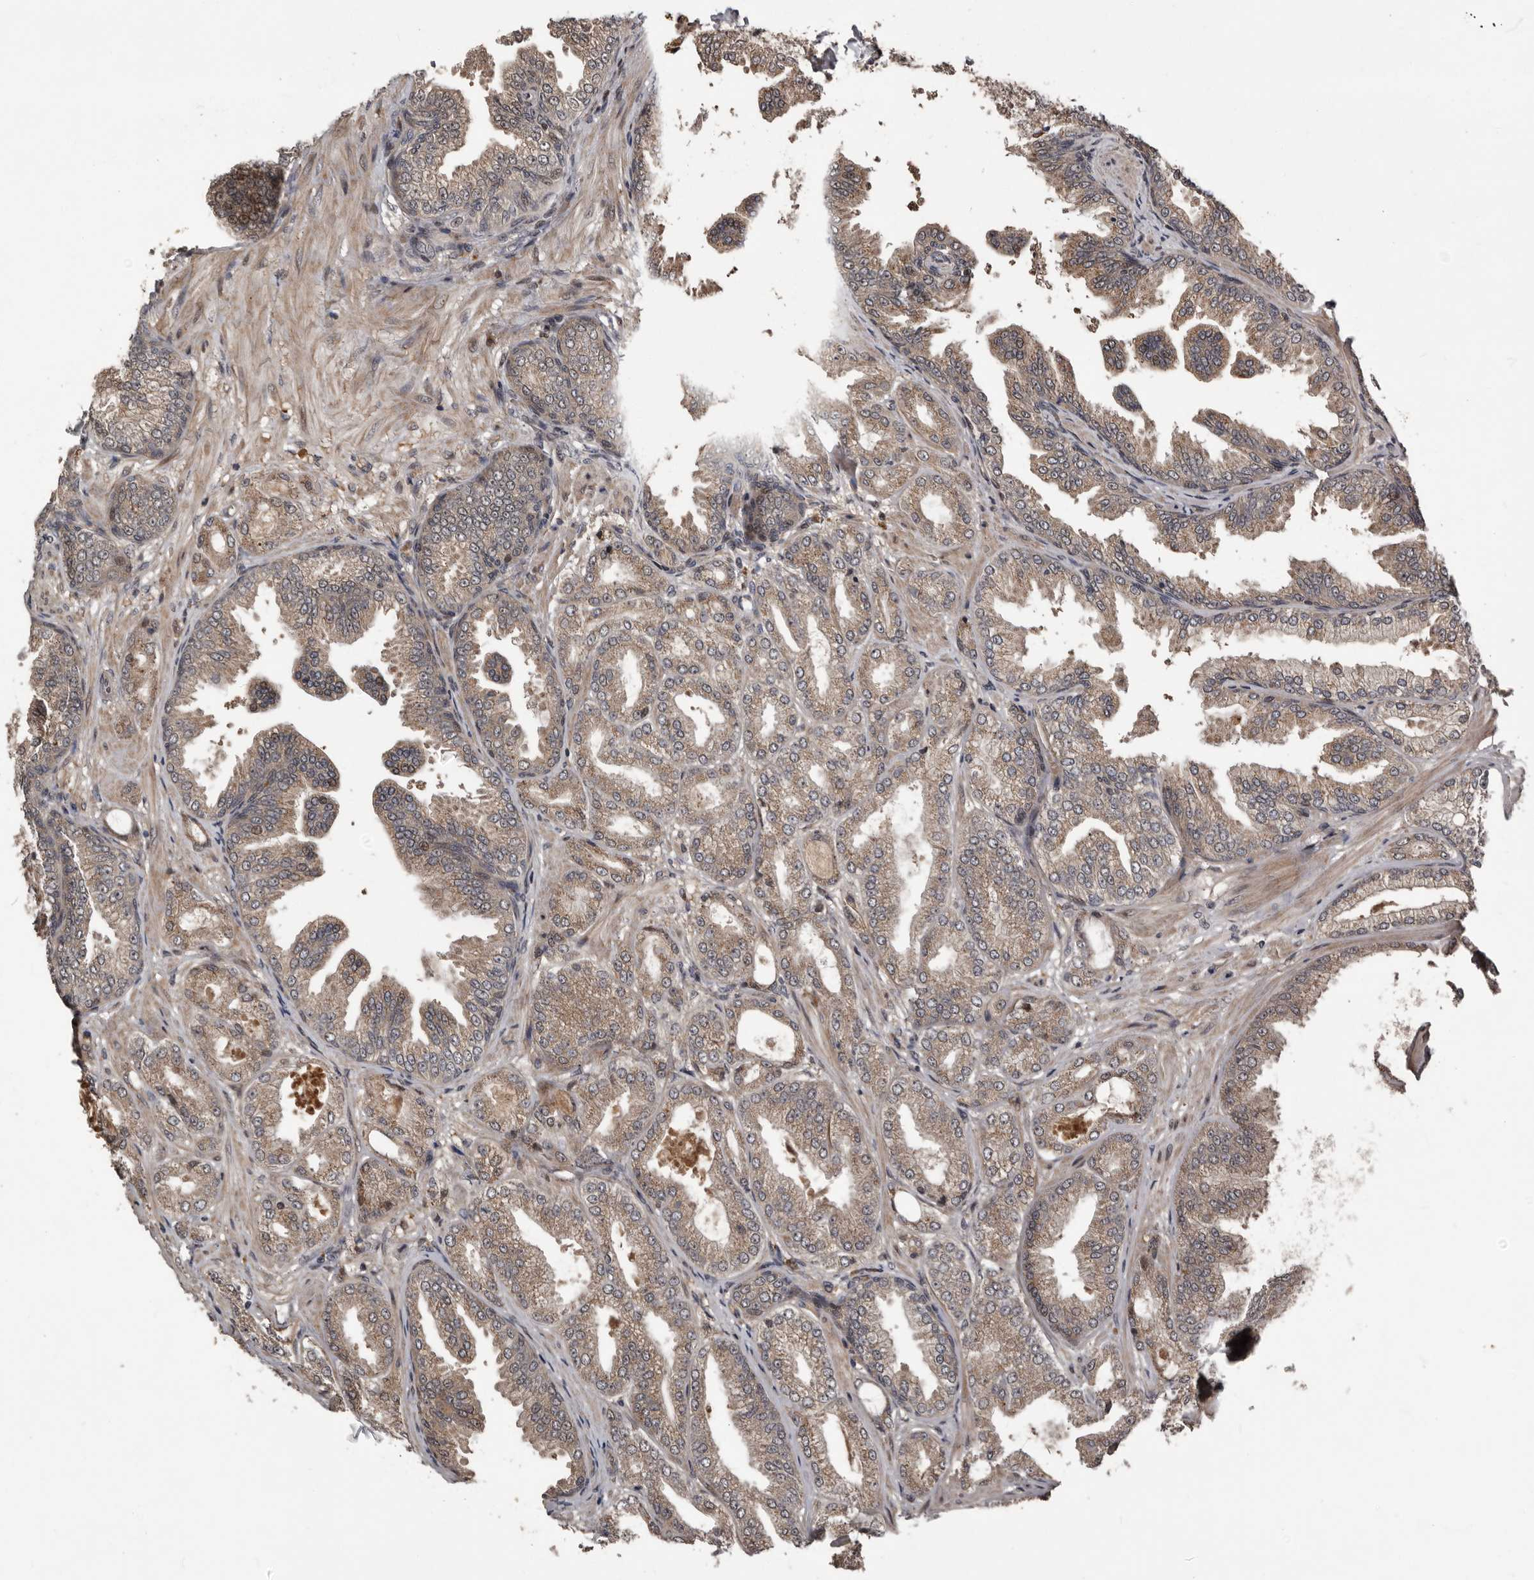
{"staining": {"intensity": "weak", "quantity": "25%-75%", "location": "cytoplasmic/membranous"}, "tissue": "prostate cancer", "cell_type": "Tumor cells", "image_type": "cancer", "snomed": [{"axis": "morphology", "description": "Adenocarcinoma, Low grade"}, {"axis": "topography", "description": "Prostate"}], "caption": "The photomicrograph displays a brown stain indicating the presence of a protein in the cytoplasmic/membranous of tumor cells in prostate cancer. Nuclei are stained in blue.", "gene": "SERTAD4", "patient": {"sex": "male", "age": 63}}